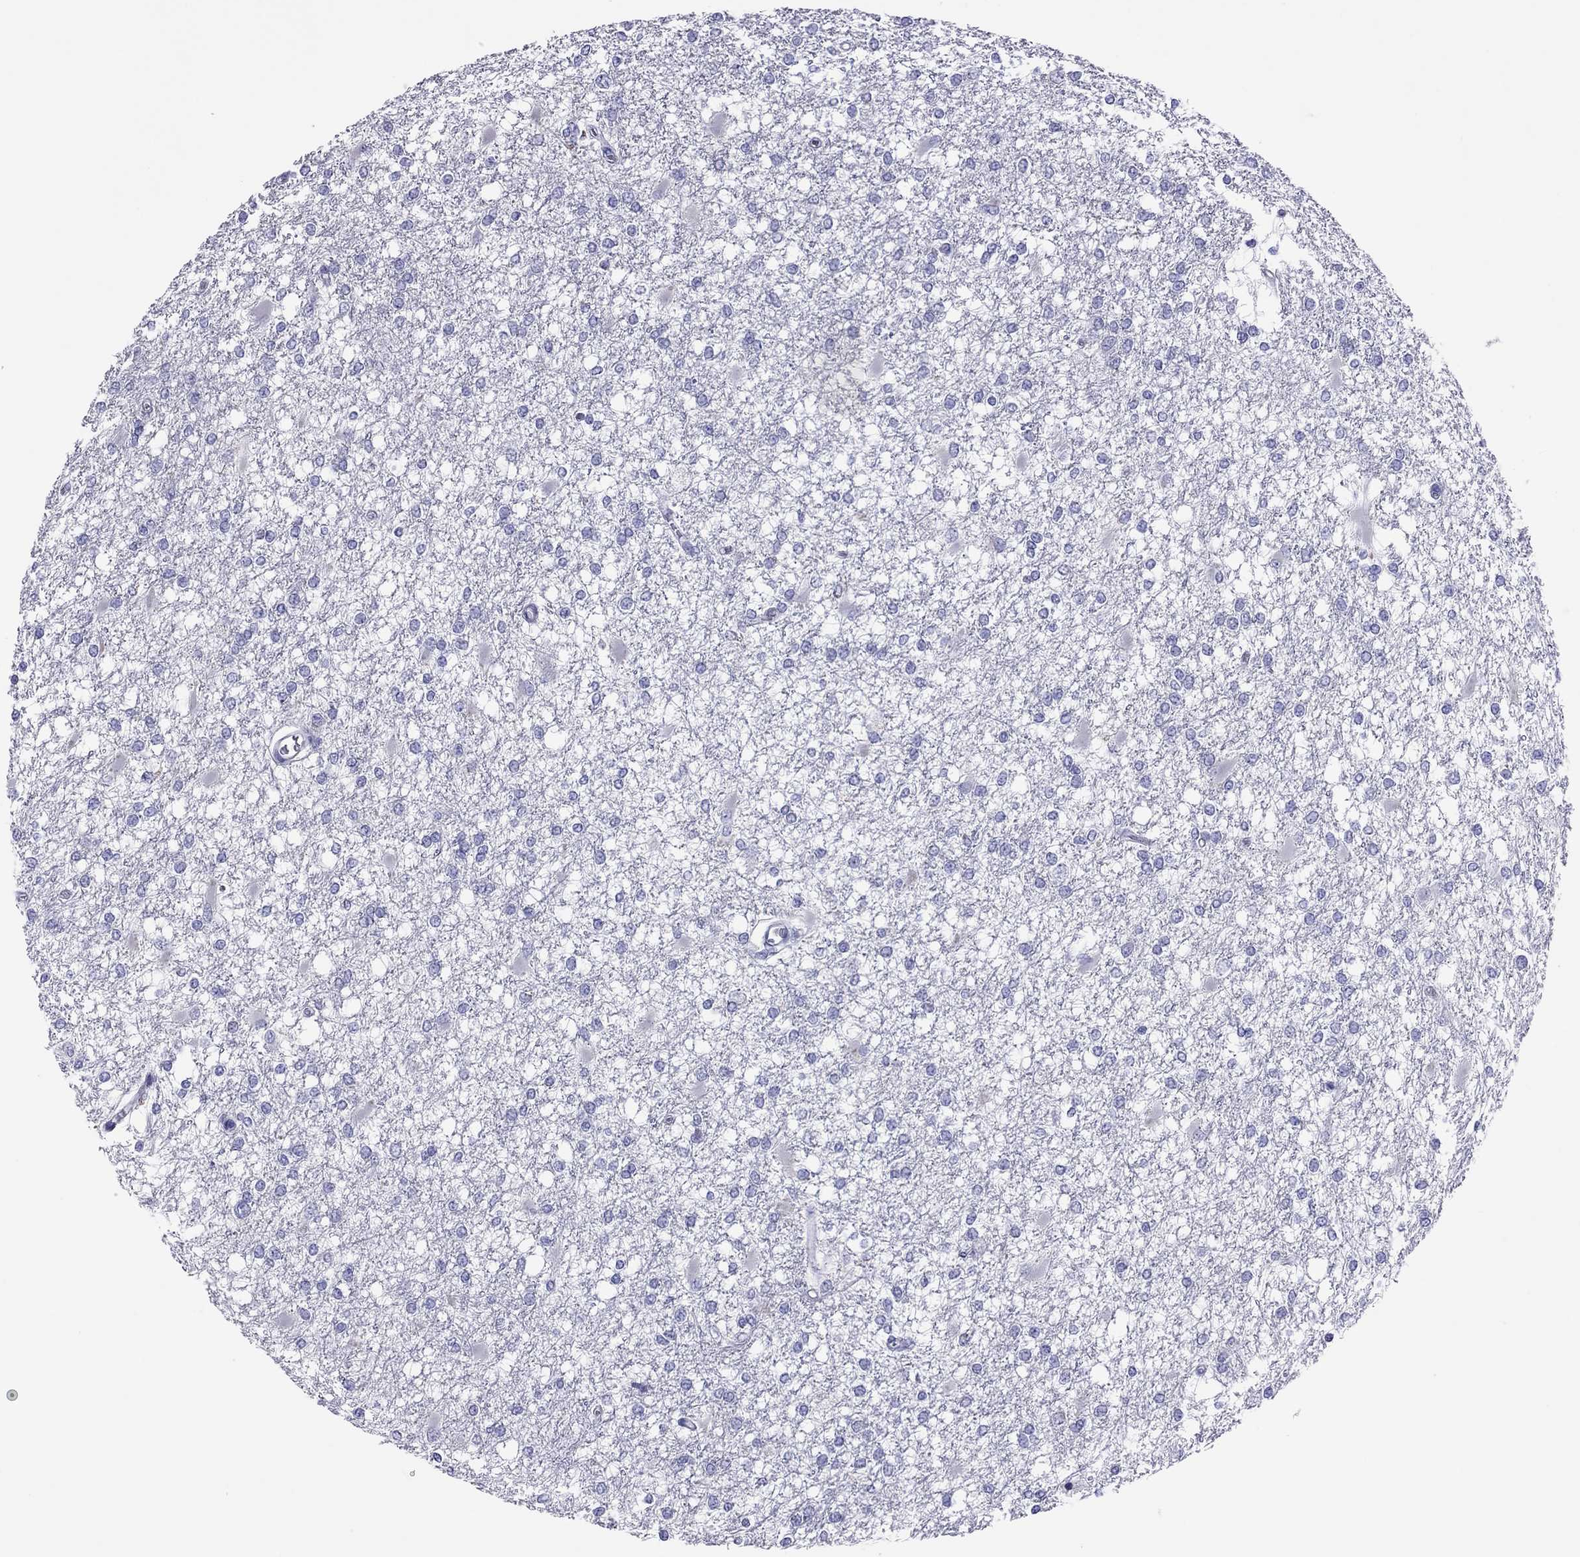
{"staining": {"intensity": "negative", "quantity": "none", "location": "none"}, "tissue": "glioma", "cell_type": "Tumor cells", "image_type": "cancer", "snomed": [{"axis": "morphology", "description": "Glioma, malignant, High grade"}, {"axis": "topography", "description": "Cerebral cortex"}], "caption": "Micrograph shows no significant protein staining in tumor cells of glioma.", "gene": "COL9A1", "patient": {"sex": "male", "age": 79}}